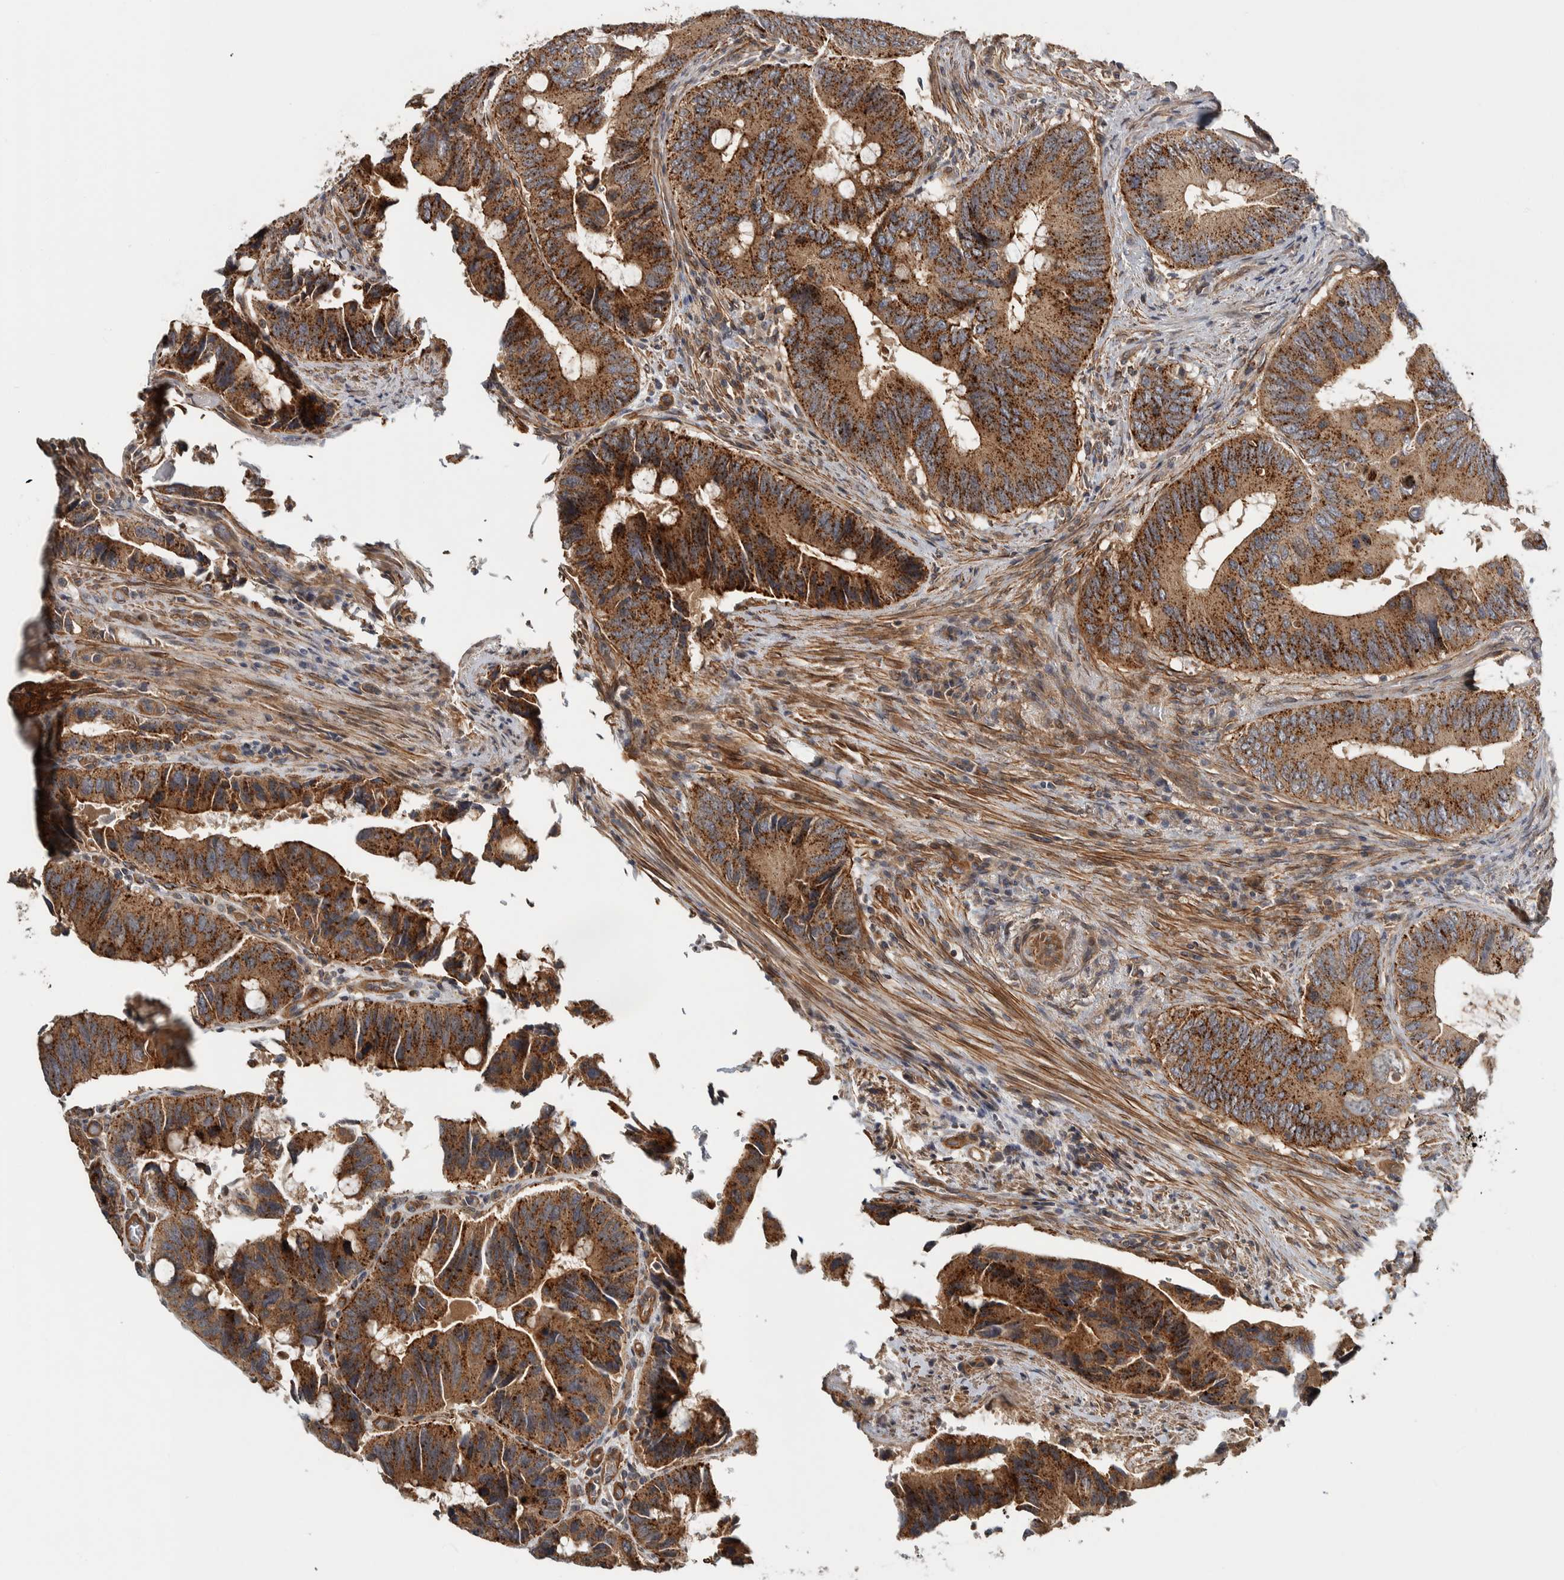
{"staining": {"intensity": "moderate", "quantity": ">75%", "location": "cytoplasmic/membranous"}, "tissue": "colorectal cancer", "cell_type": "Tumor cells", "image_type": "cancer", "snomed": [{"axis": "morphology", "description": "Adenocarcinoma, NOS"}, {"axis": "topography", "description": "Colon"}], "caption": "Moderate cytoplasmic/membranous staining is present in about >75% of tumor cells in colorectal cancer (adenocarcinoma).", "gene": "TBC1D31", "patient": {"sex": "male", "age": 71}}